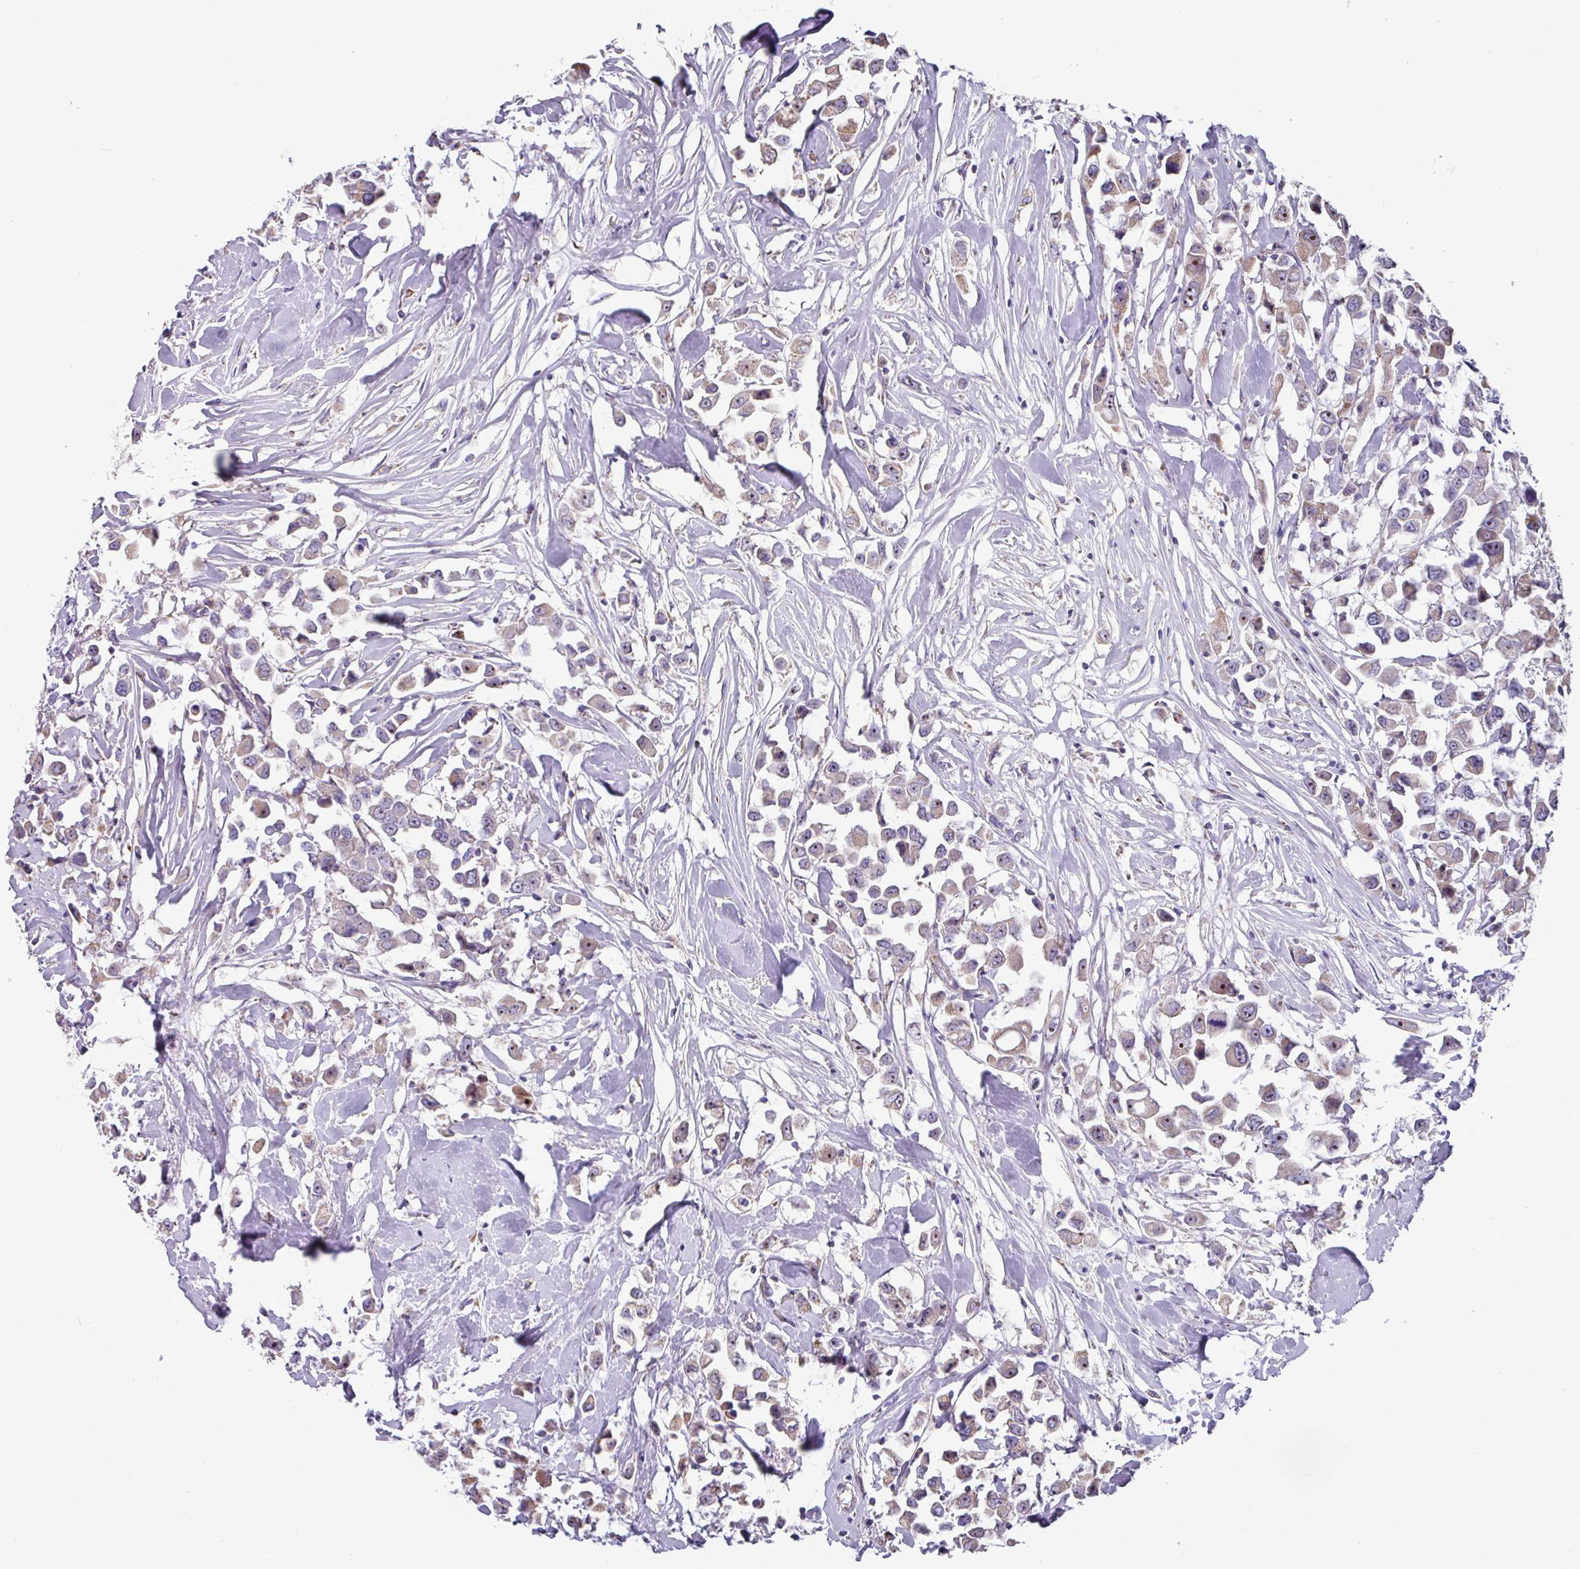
{"staining": {"intensity": "weak", "quantity": ">75%", "location": "cytoplasmic/membranous"}, "tissue": "breast cancer", "cell_type": "Tumor cells", "image_type": "cancer", "snomed": [{"axis": "morphology", "description": "Duct carcinoma"}, {"axis": "topography", "description": "Breast"}], "caption": "The image shows staining of breast cancer, revealing weak cytoplasmic/membranous protein expression (brown color) within tumor cells. The protein of interest is stained brown, and the nuclei are stained in blue (DAB IHC with brightfield microscopy, high magnification).", "gene": "MT-ND4", "patient": {"sex": "female", "age": 61}}